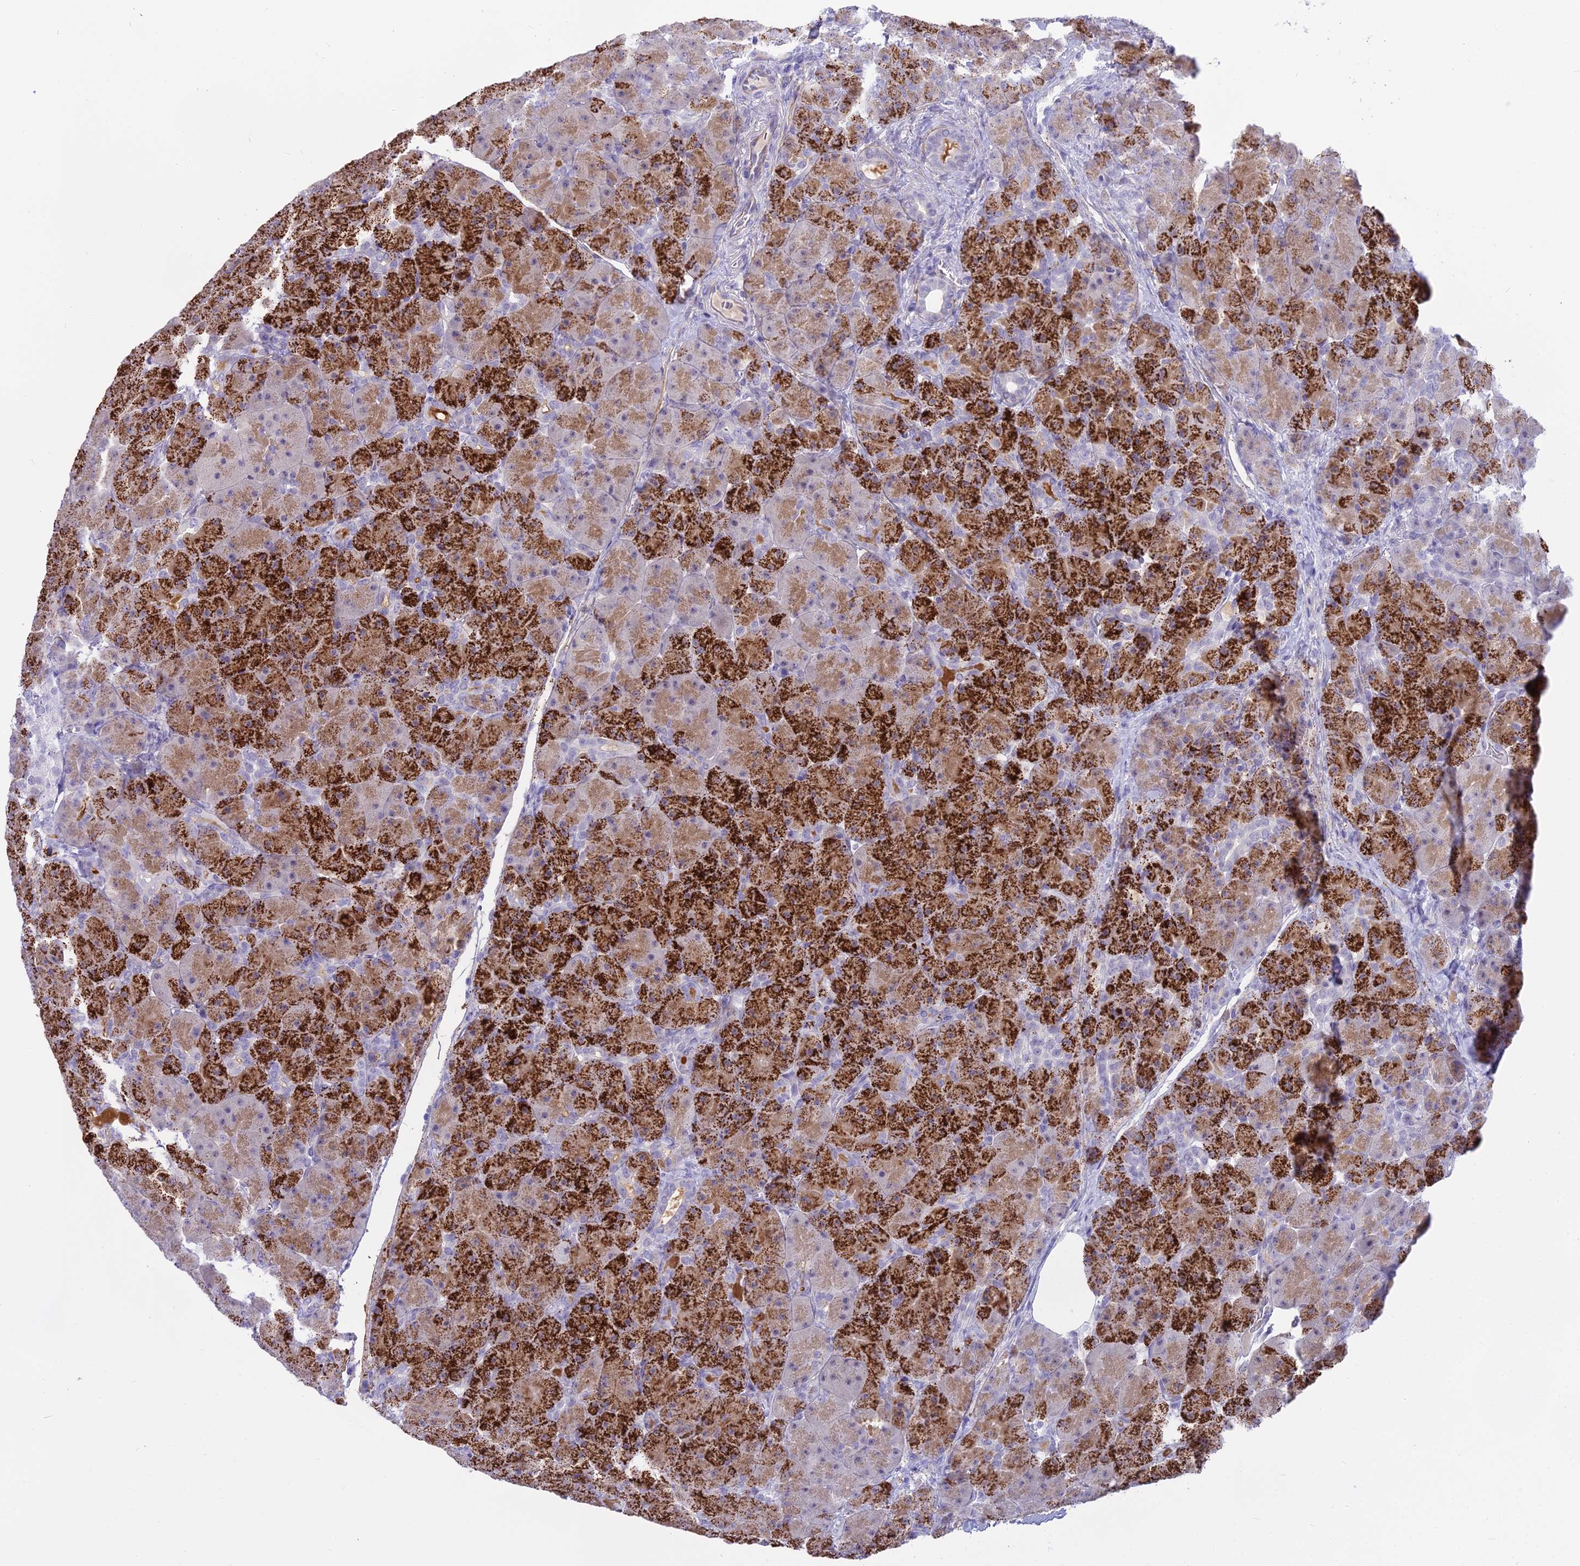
{"staining": {"intensity": "strong", "quantity": "25%-75%", "location": "cytoplasmic/membranous"}, "tissue": "pancreas", "cell_type": "Exocrine glandular cells", "image_type": "normal", "snomed": [{"axis": "morphology", "description": "Normal tissue, NOS"}, {"axis": "topography", "description": "Pancreas"}], "caption": "Strong cytoplasmic/membranous protein expression is identified in about 25%-75% of exocrine glandular cells in pancreas.", "gene": "OSTN", "patient": {"sex": "male", "age": 66}}